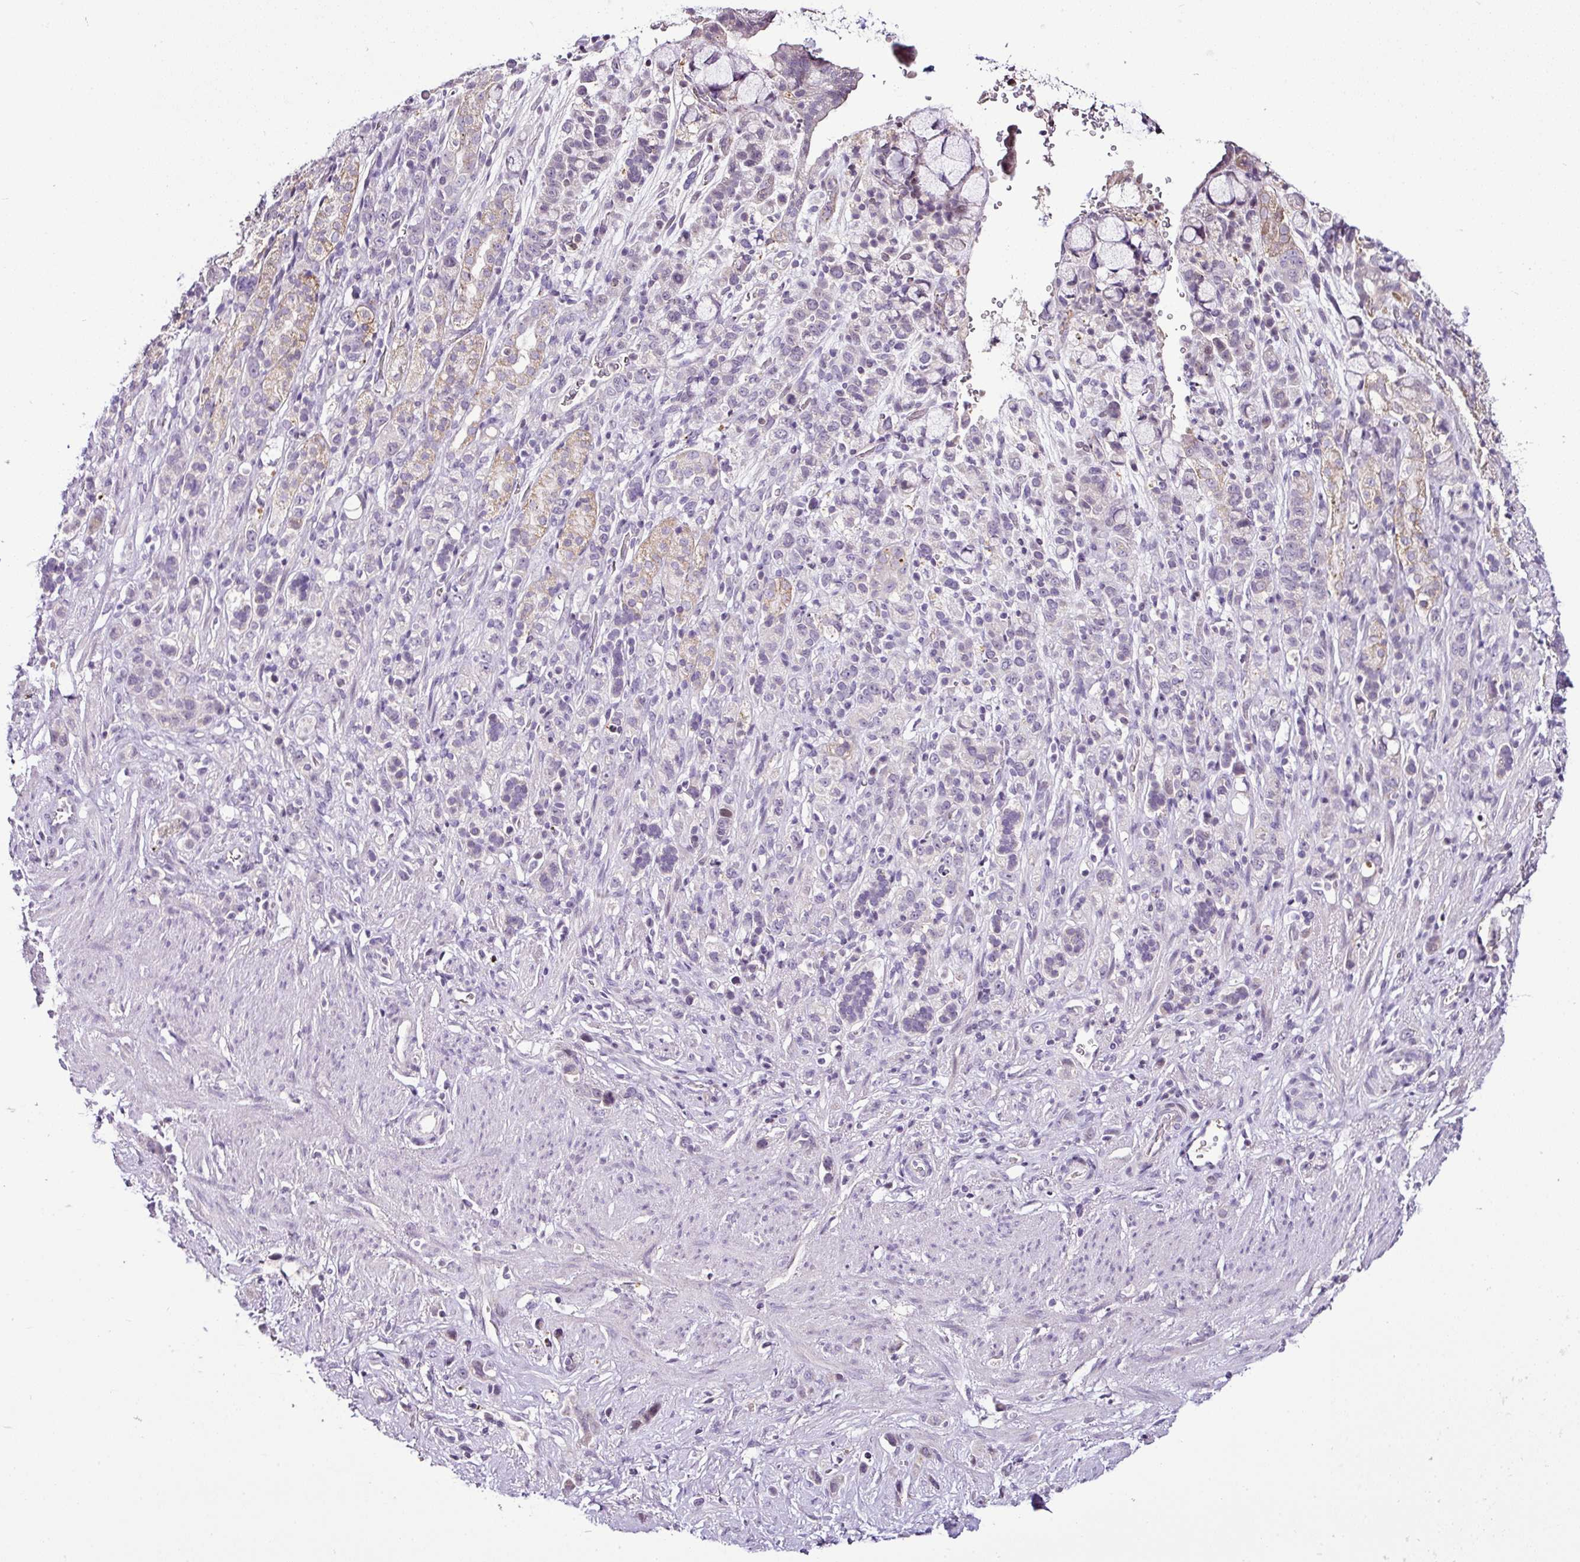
{"staining": {"intensity": "negative", "quantity": "none", "location": "none"}, "tissue": "stomach cancer", "cell_type": "Tumor cells", "image_type": "cancer", "snomed": [{"axis": "morphology", "description": "Adenocarcinoma, NOS"}, {"axis": "topography", "description": "Stomach"}], "caption": "Tumor cells are negative for protein expression in human adenocarcinoma (stomach).", "gene": "TEX30", "patient": {"sex": "female", "age": 65}}